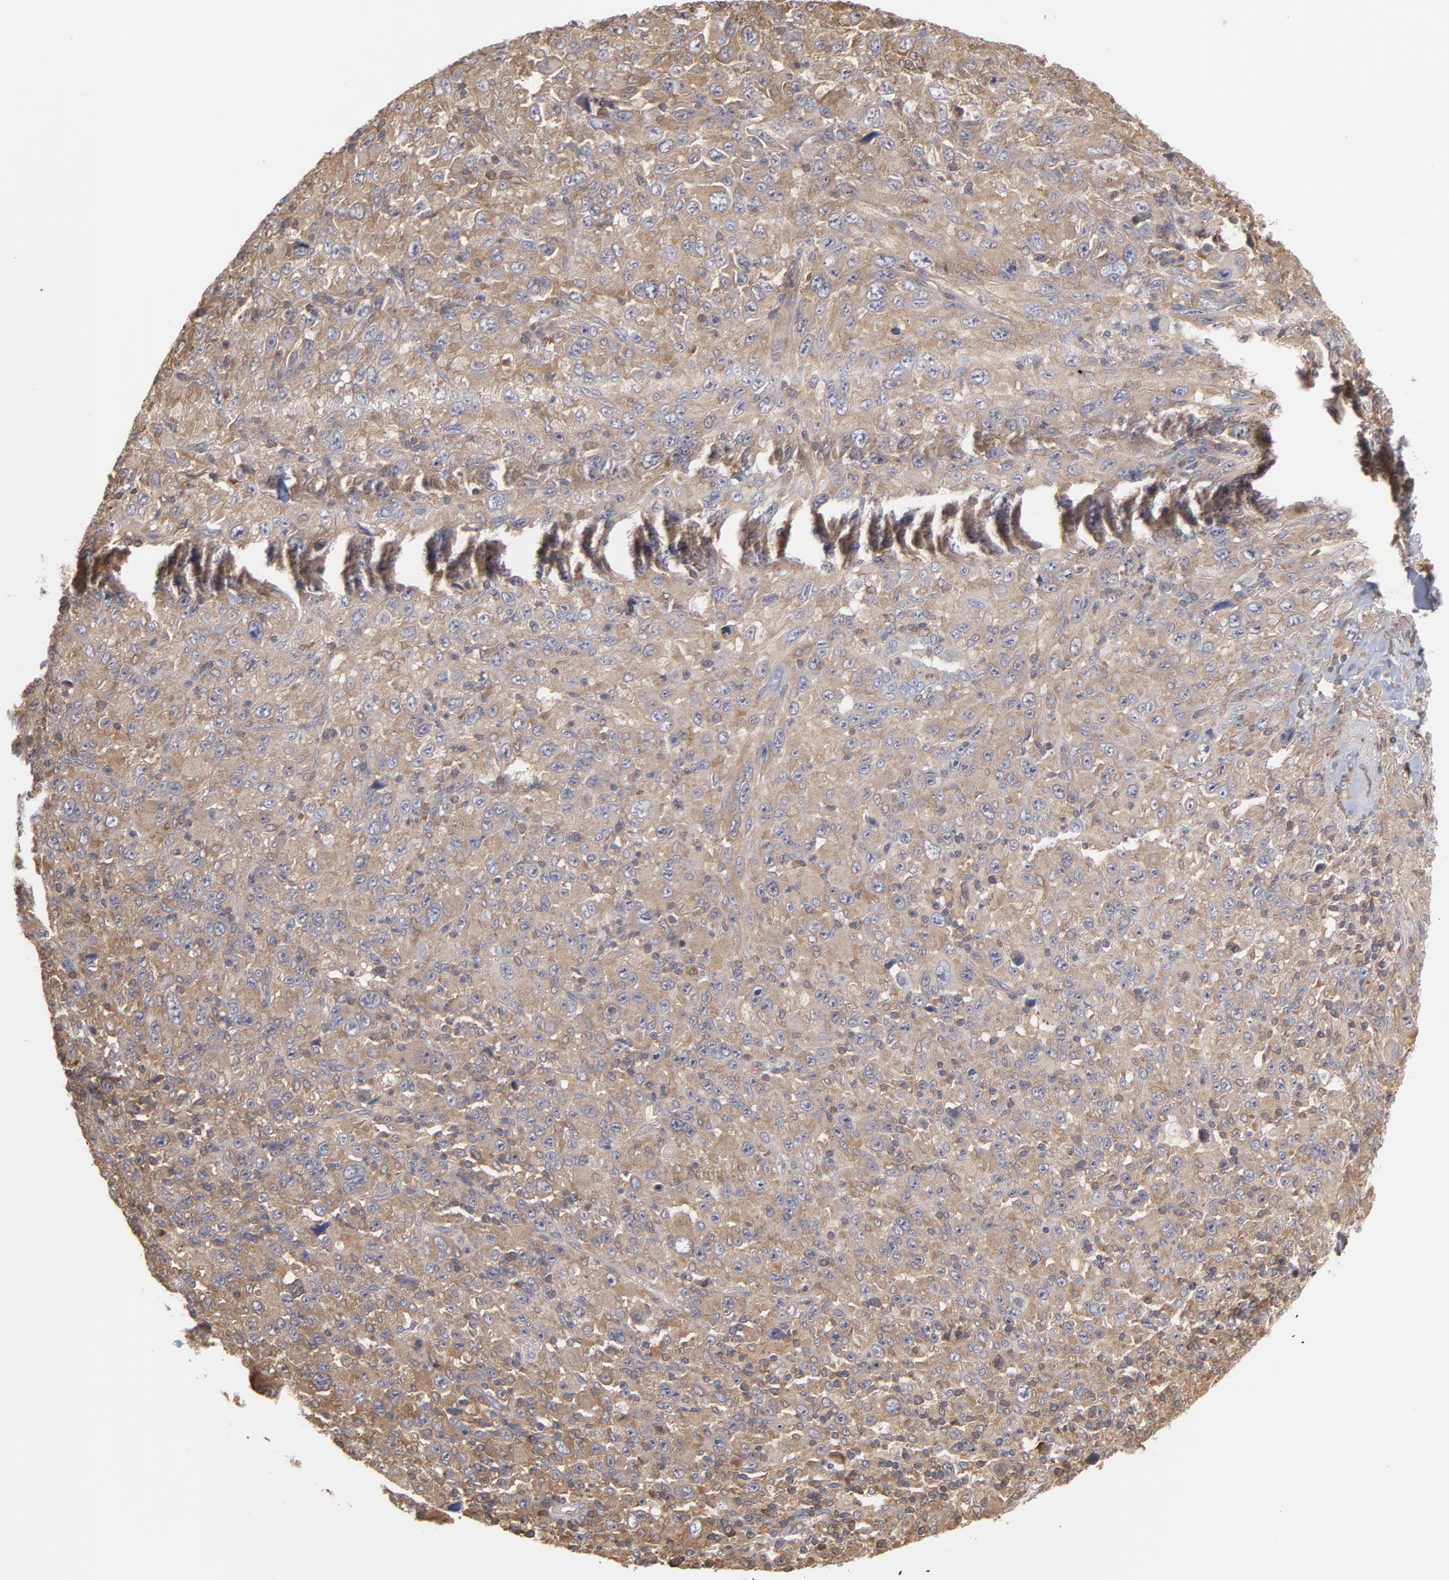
{"staining": {"intensity": "weak", "quantity": ">75%", "location": "cytoplasmic/membranous"}, "tissue": "melanoma", "cell_type": "Tumor cells", "image_type": "cancer", "snomed": [{"axis": "morphology", "description": "Malignant melanoma, Metastatic site"}, {"axis": "topography", "description": "Skin"}], "caption": "A micrograph of human malignant melanoma (metastatic site) stained for a protein demonstrates weak cytoplasmic/membranous brown staining in tumor cells.", "gene": "MAPRE1", "patient": {"sex": "female", "age": 56}}